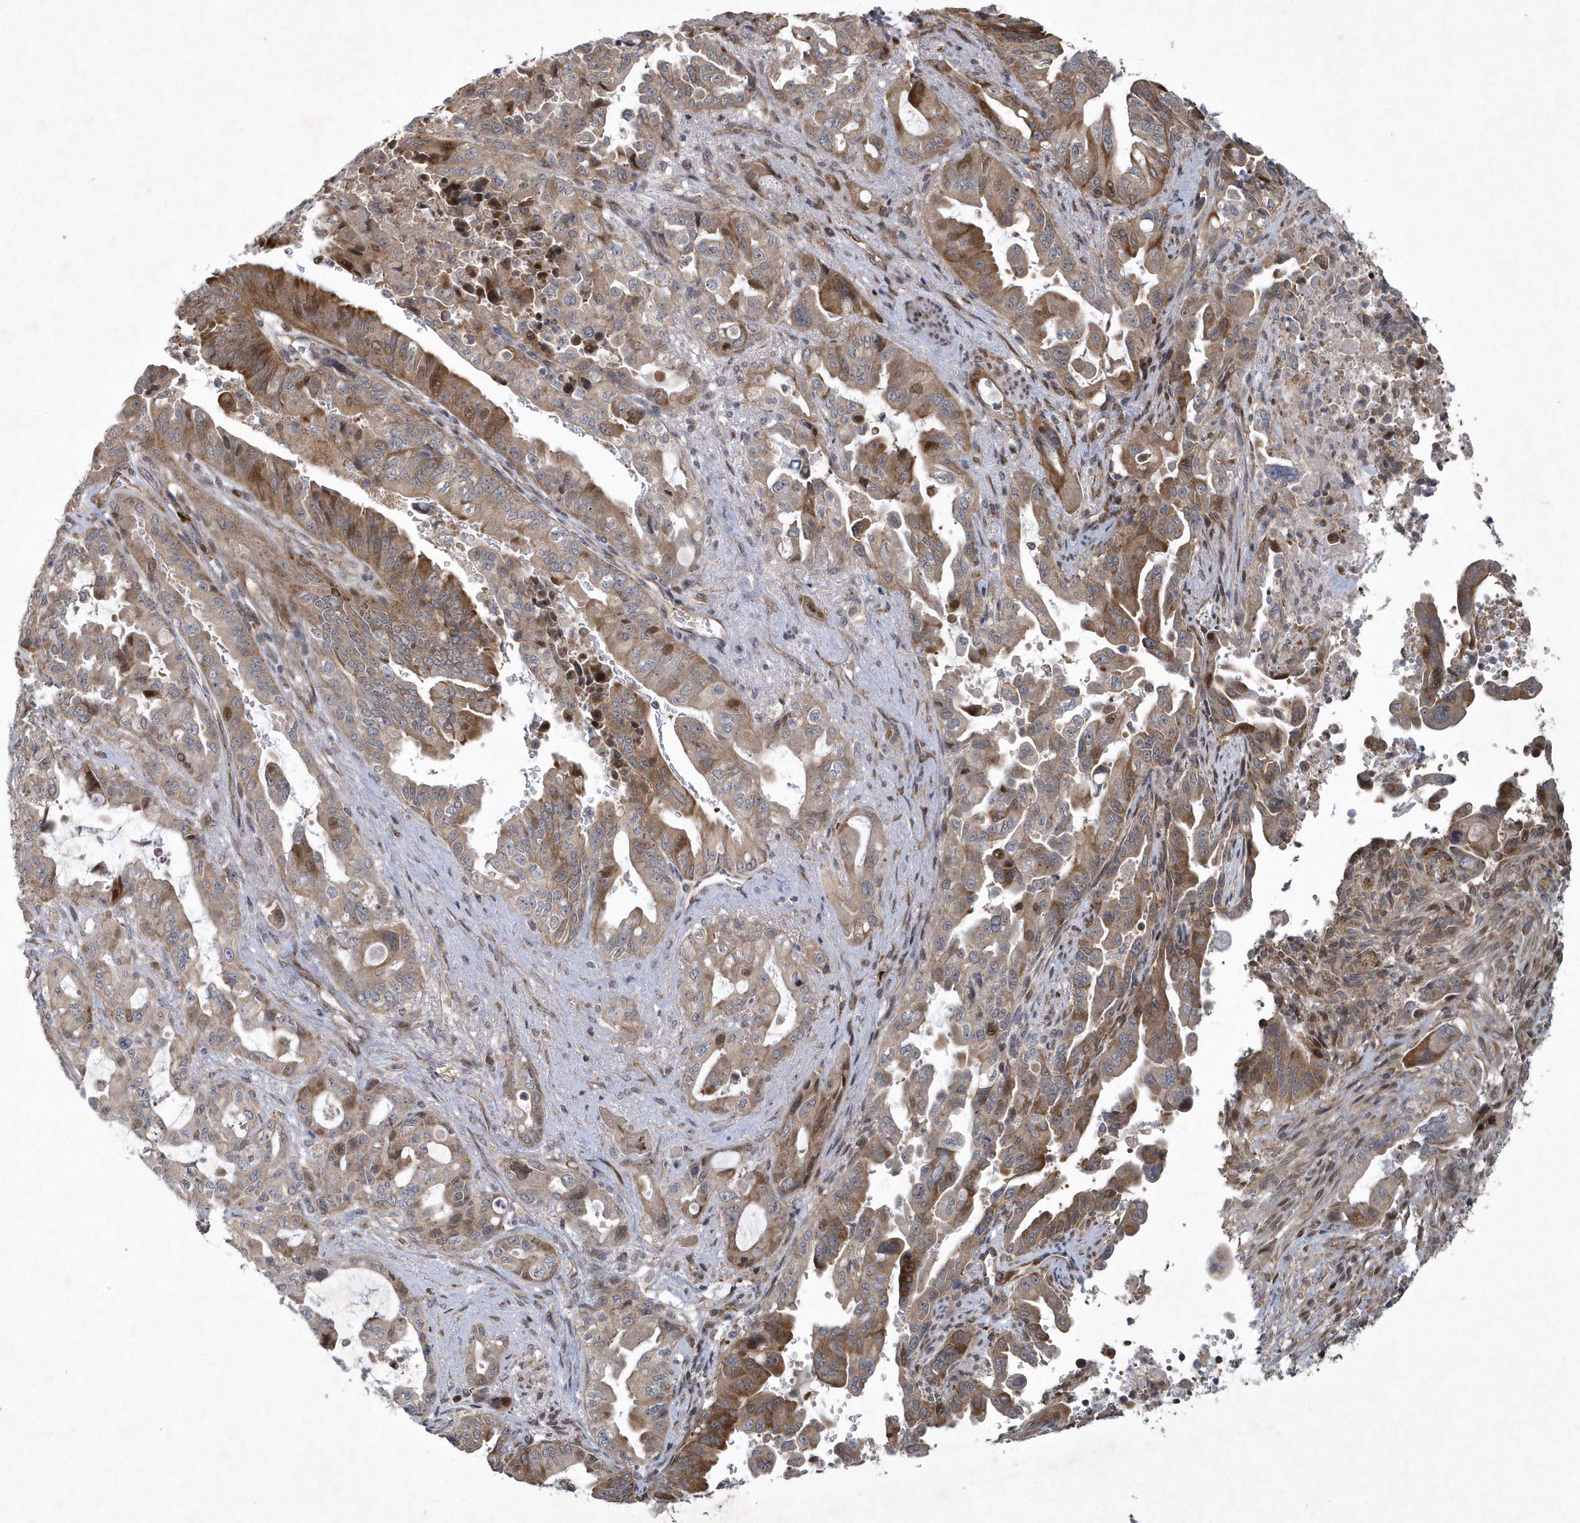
{"staining": {"intensity": "moderate", "quantity": ">75%", "location": "cytoplasmic/membranous"}, "tissue": "pancreatic cancer", "cell_type": "Tumor cells", "image_type": "cancer", "snomed": [{"axis": "morphology", "description": "Adenocarcinoma, NOS"}, {"axis": "topography", "description": "Pancreas"}], "caption": "Protein expression analysis of pancreatic cancer demonstrates moderate cytoplasmic/membranous positivity in approximately >75% of tumor cells.", "gene": "N4BP2", "patient": {"sex": "male", "age": 70}}